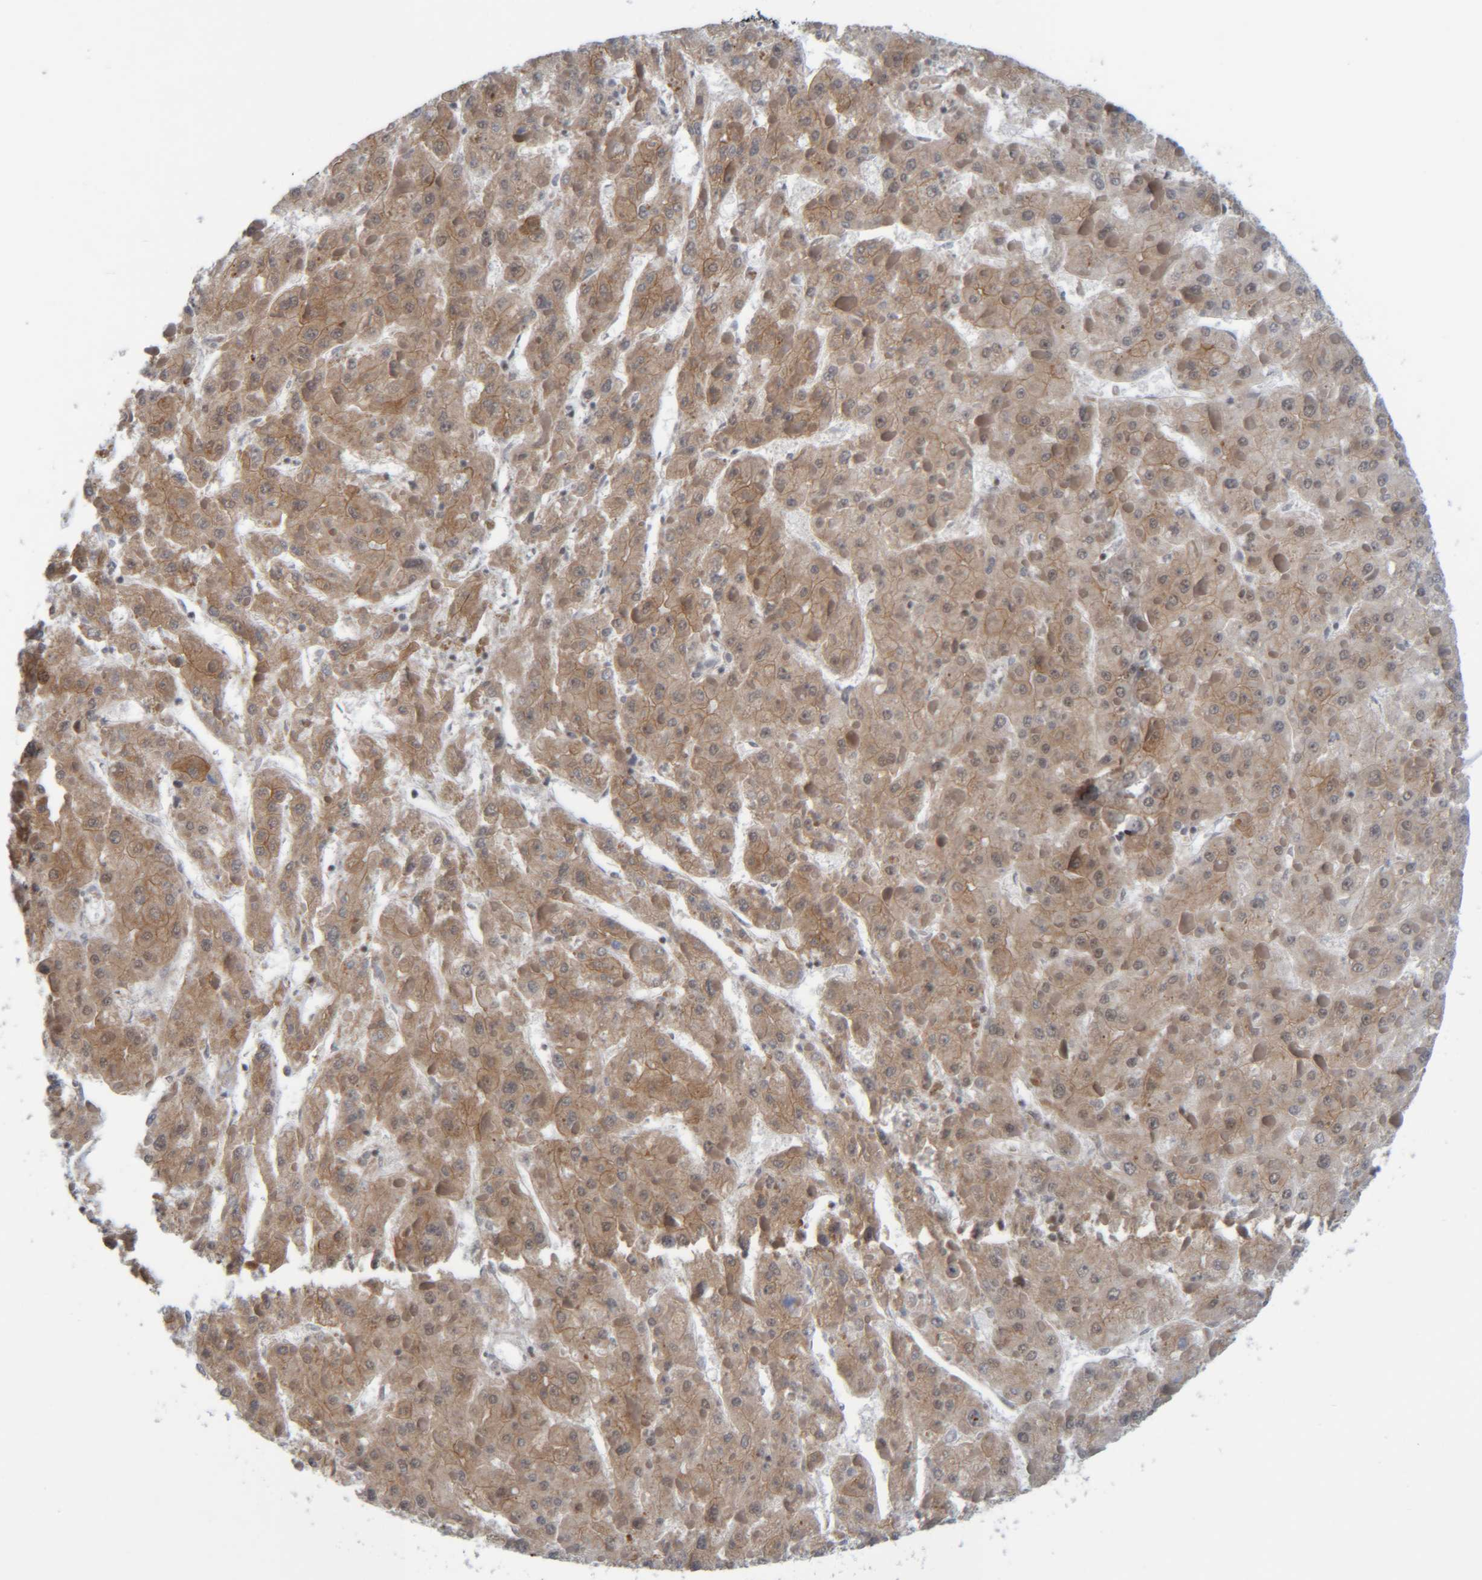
{"staining": {"intensity": "weak", "quantity": ">75%", "location": "cytoplasmic/membranous"}, "tissue": "liver cancer", "cell_type": "Tumor cells", "image_type": "cancer", "snomed": [{"axis": "morphology", "description": "Carcinoma, Hepatocellular, NOS"}, {"axis": "topography", "description": "Liver"}], "caption": "Liver cancer (hepatocellular carcinoma) stained for a protein (brown) displays weak cytoplasmic/membranous positive positivity in approximately >75% of tumor cells.", "gene": "CCDC57", "patient": {"sex": "female", "age": 73}}